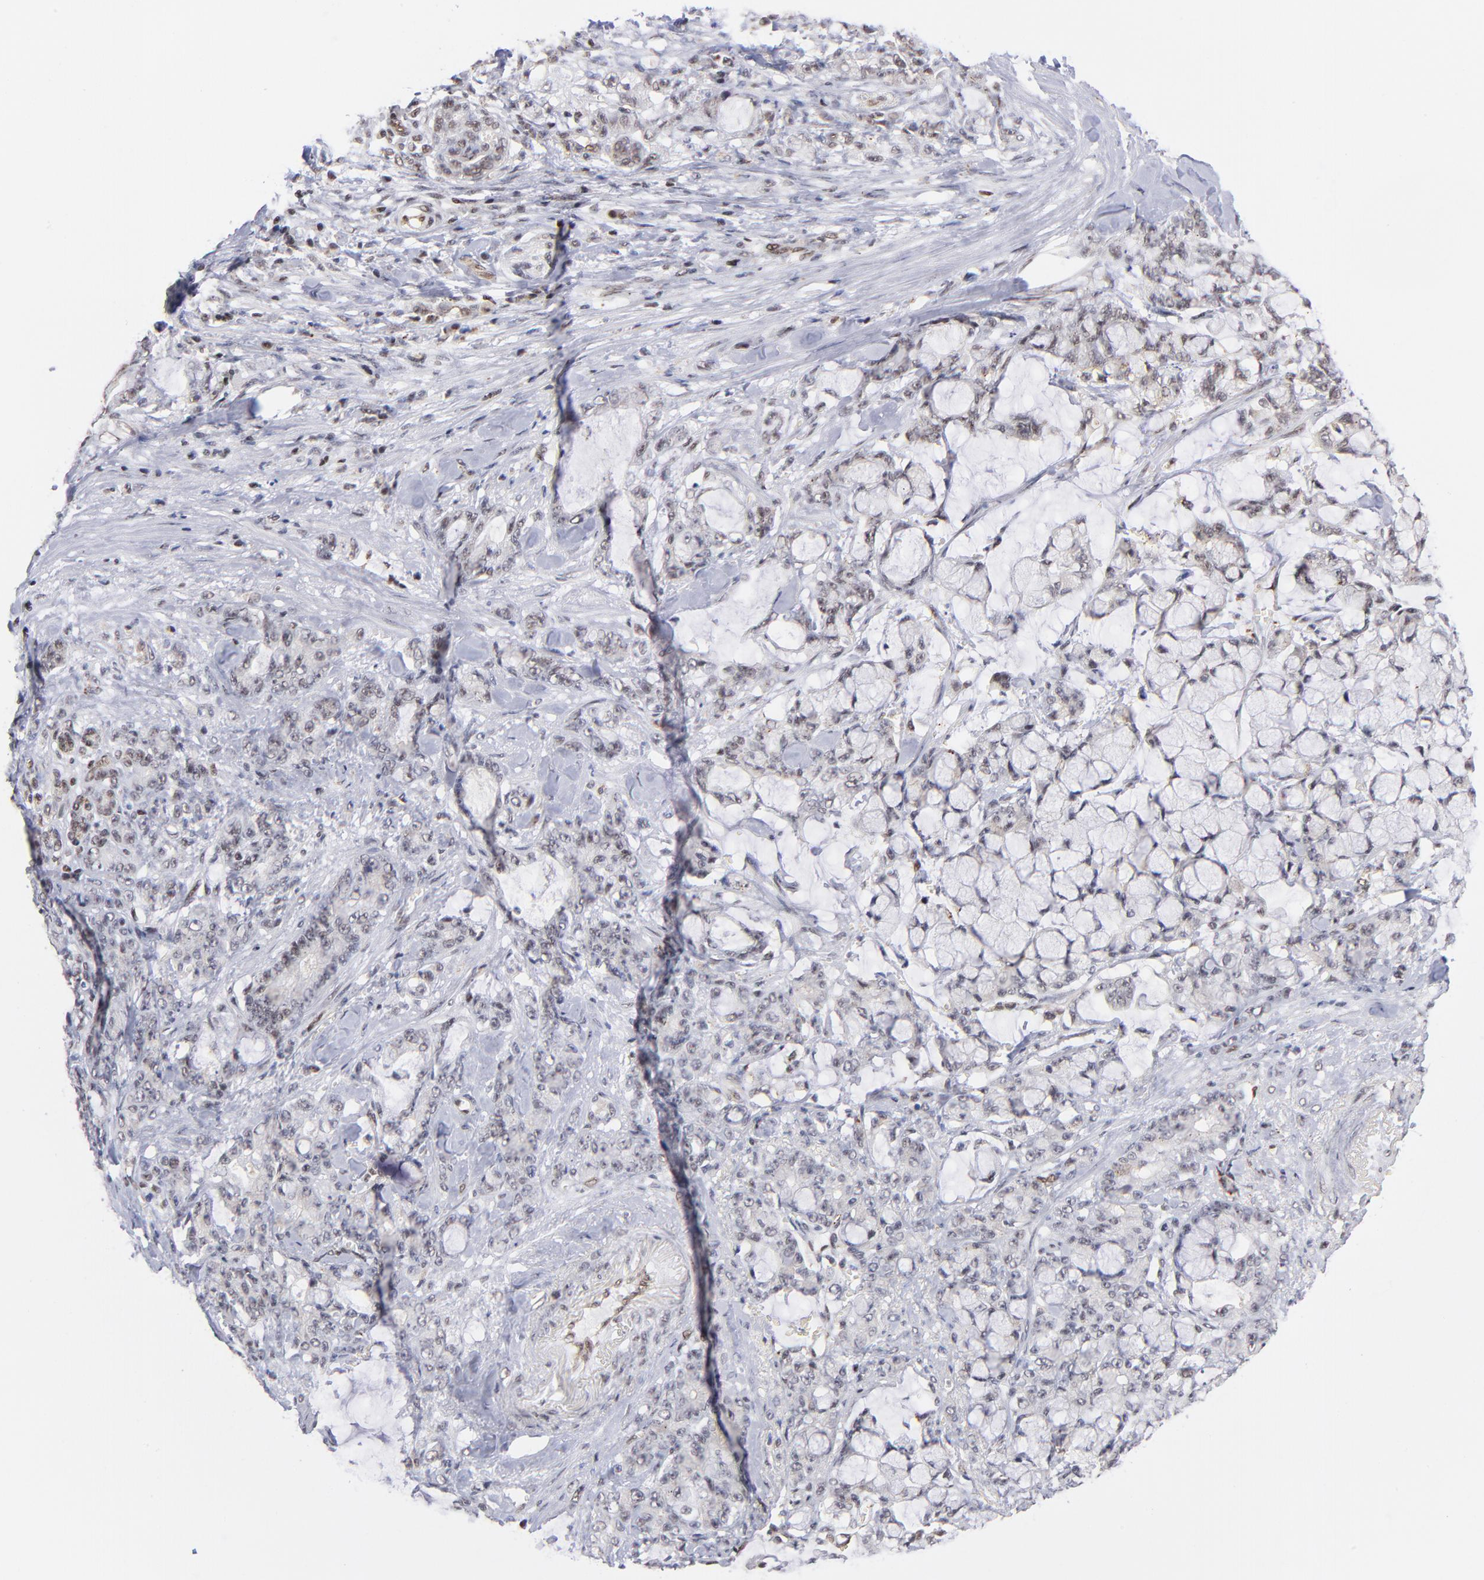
{"staining": {"intensity": "weak", "quantity": "<25%", "location": "nuclear"}, "tissue": "pancreatic cancer", "cell_type": "Tumor cells", "image_type": "cancer", "snomed": [{"axis": "morphology", "description": "Adenocarcinoma, NOS"}, {"axis": "topography", "description": "Pancreas"}], "caption": "This is an immunohistochemistry histopathology image of human pancreatic adenocarcinoma. There is no expression in tumor cells.", "gene": "GABPA", "patient": {"sex": "female", "age": 73}}